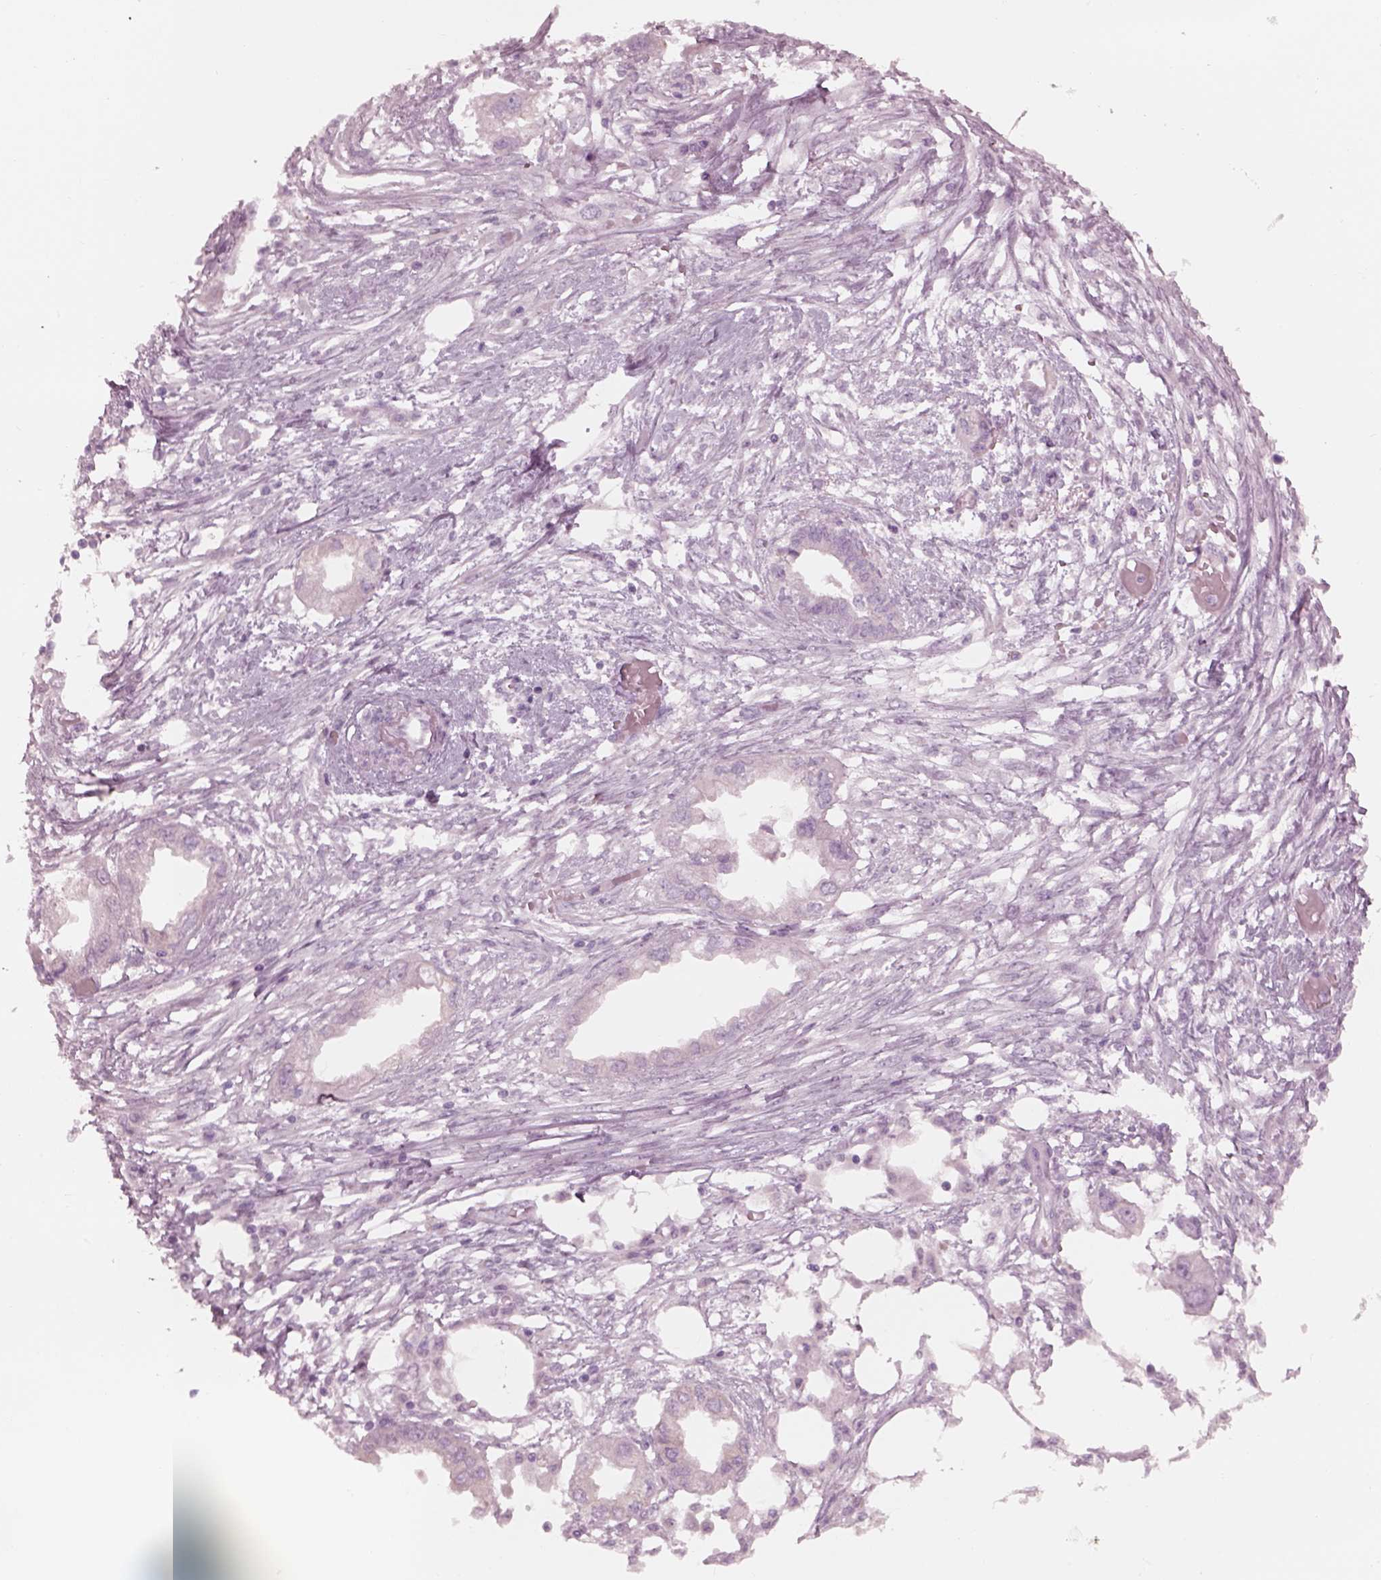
{"staining": {"intensity": "negative", "quantity": "none", "location": "none"}, "tissue": "endometrial cancer", "cell_type": "Tumor cells", "image_type": "cancer", "snomed": [{"axis": "morphology", "description": "Adenocarcinoma, NOS"}, {"axis": "morphology", "description": "Adenocarcinoma, metastatic, NOS"}, {"axis": "topography", "description": "Adipose tissue"}, {"axis": "topography", "description": "Endometrium"}], "caption": "IHC image of neoplastic tissue: adenocarcinoma (endometrial) stained with DAB shows no significant protein staining in tumor cells. (Immunohistochemistry (ihc), brightfield microscopy, high magnification).", "gene": "KRTAP24-1", "patient": {"sex": "female", "age": 67}}